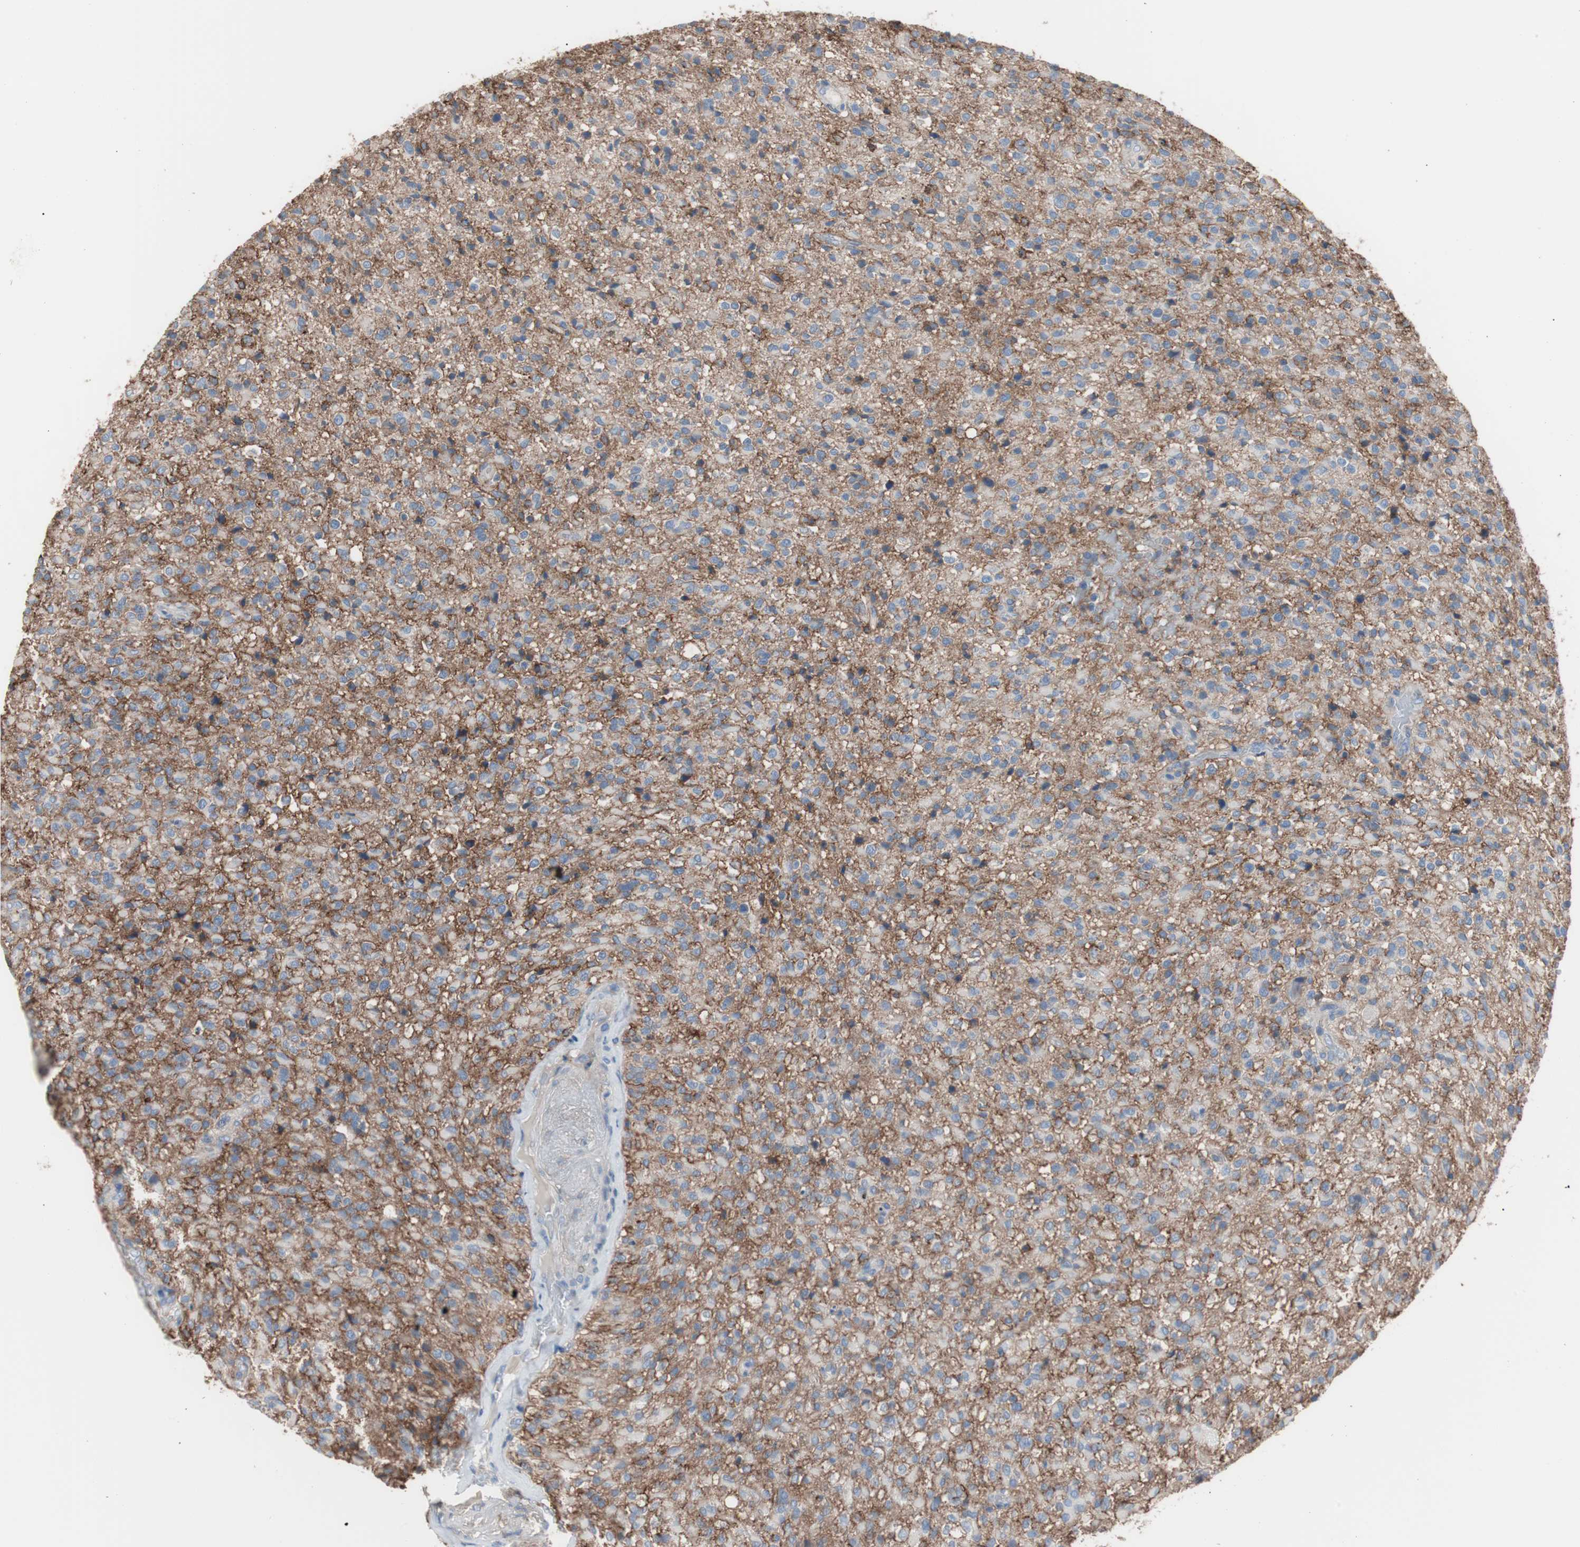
{"staining": {"intensity": "negative", "quantity": "none", "location": "none"}, "tissue": "glioma", "cell_type": "Tumor cells", "image_type": "cancer", "snomed": [{"axis": "morphology", "description": "Glioma, malignant, High grade"}, {"axis": "topography", "description": "Brain"}], "caption": "High-grade glioma (malignant) was stained to show a protein in brown. There is no significant expression in tumor cells.", "gene": "CD81", "patient": {"sex": "male", "age": 71}}